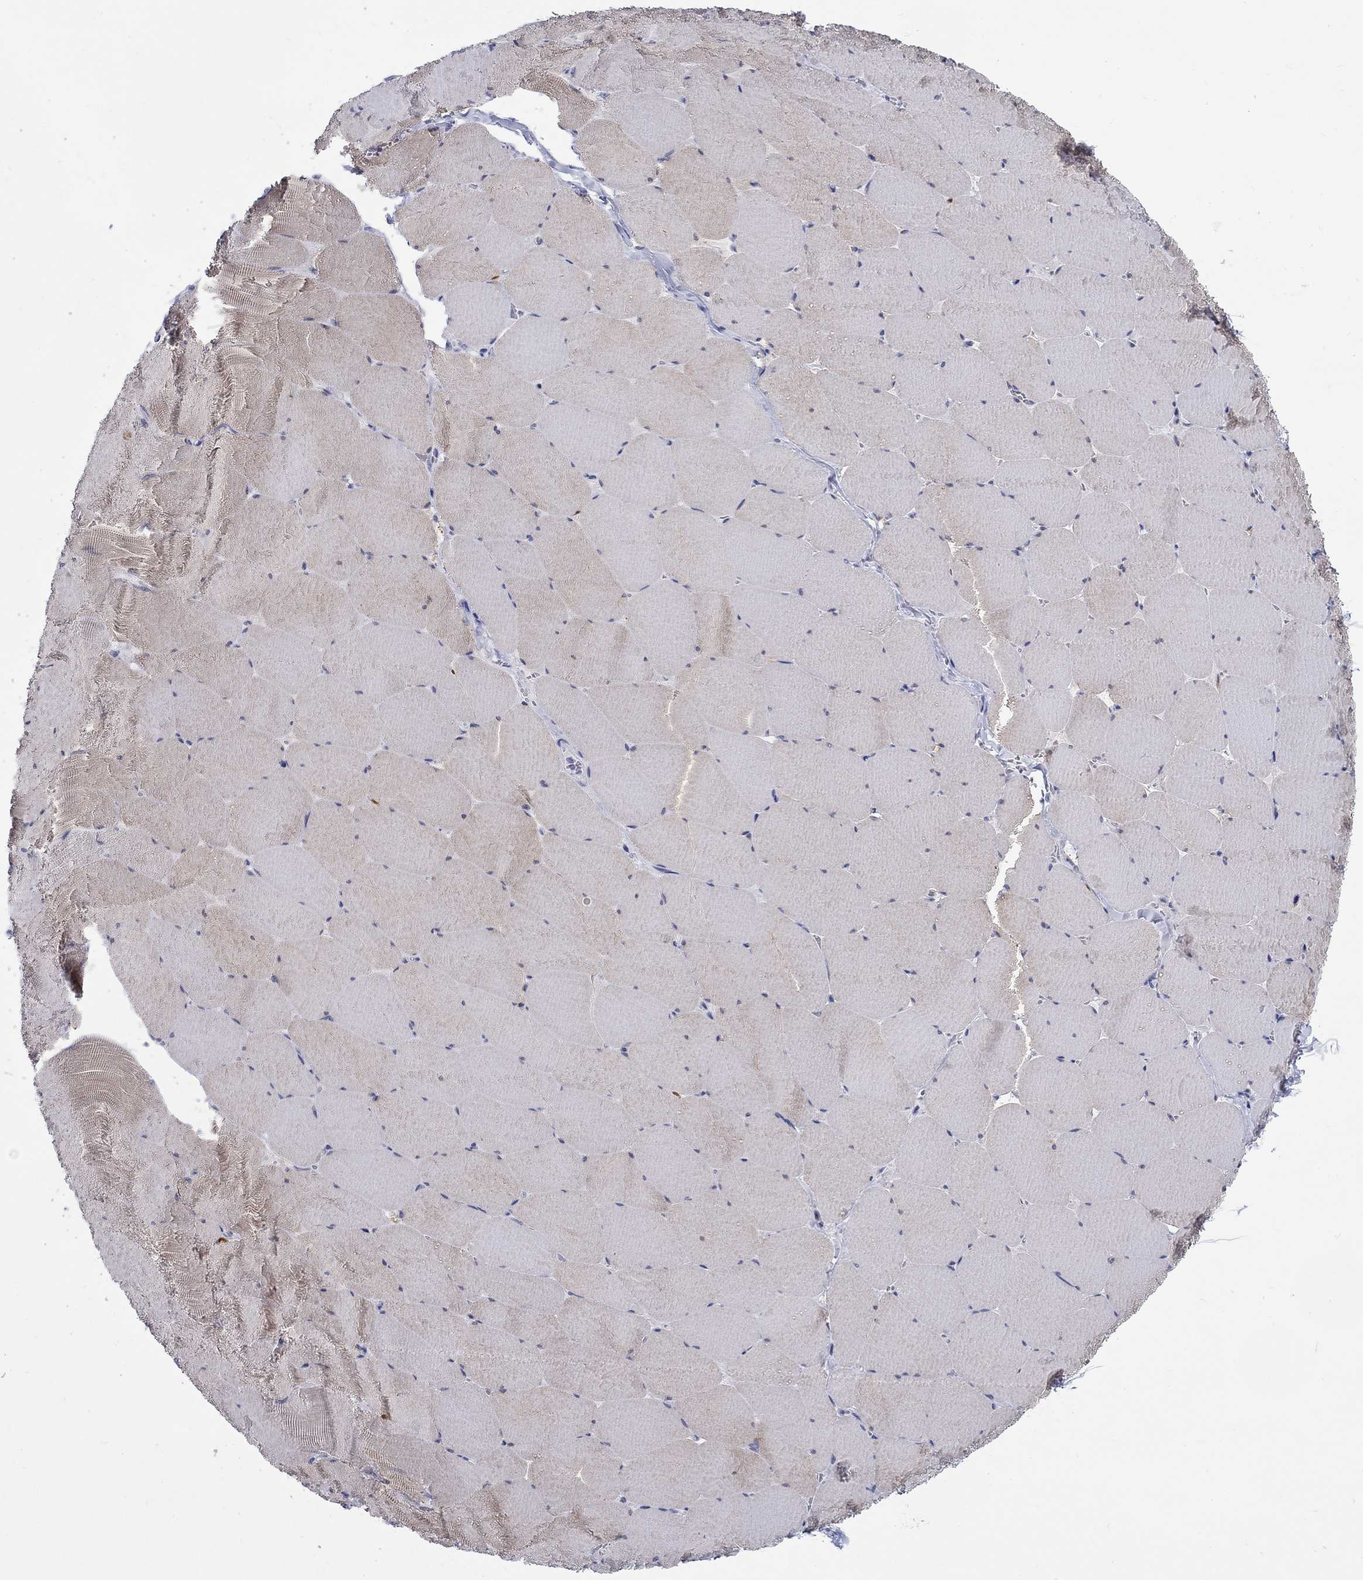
{"staining": {"intensity": "weak", "quantity": "25%-75%", "location": "cytoplasmic/membranous"}, "tissue": "skeletal muscle", "cell_type": "Myocytes", "image_type": "normal", "snomed": [{"axis": "morphology", "description": "Normal tissue, NOS"}, {"axis": "morphology", "description": "Malignant melanoma, Metastatic site"}, {"axis": "topography", "description": "Skeletal muscle"}], "caption": "Unremarkable skeletal muscle demonstrates weak cytoplasmic/membranous expression in approximately 25%-75% of myocytes, visualized by immunohistochemistry.", "gene": "CRYGS", "patient": {"sex": "male", "age": 50}}